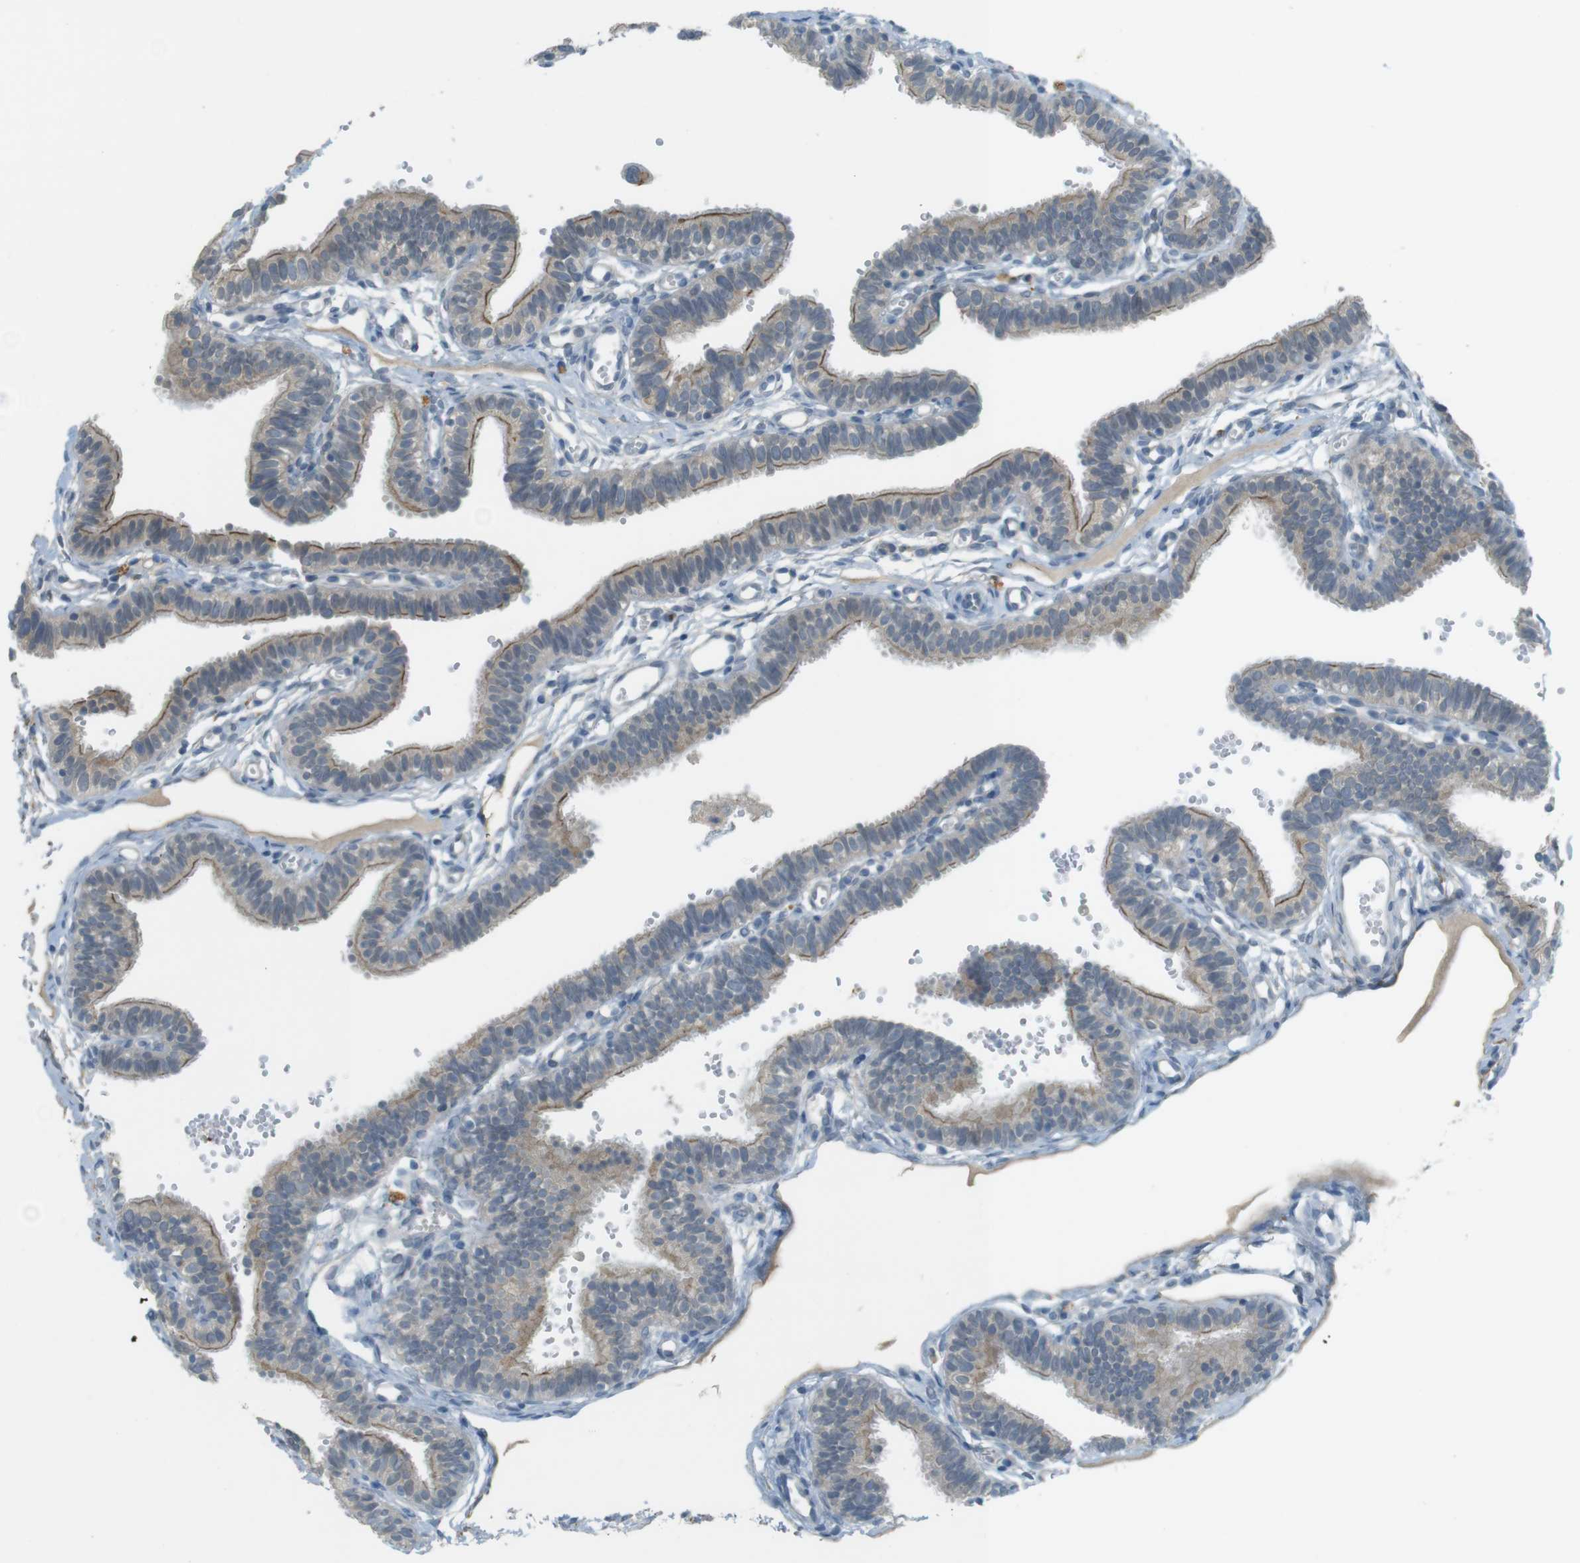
{"staining": {"intensity": "moderate", "quantity": ">75%", "location": "cytoplasmic/membranous"}, "tissue": "fallopian tube", "cell_type": "Glandular cells", "image_type": "normal", "snomed": [{"axis": "morphology", "description": "Normal tissue, NOS"}, {"axis": "topography", "description": "Fallopian tube"}, {"axis": "topography", "description": "Placenta"}], "caption": "A high-resolution micrograph shows immunohistochemistry (IHC) staining of normal fallopian tube, which displays moderate cytoplasmic/membranous expression in about >75% of glandular cells. (DAB = brown stain, brightfield microscopy at high magnification).", "gene": "UGT8", "patient": {"sex": "female", "age": 34}}